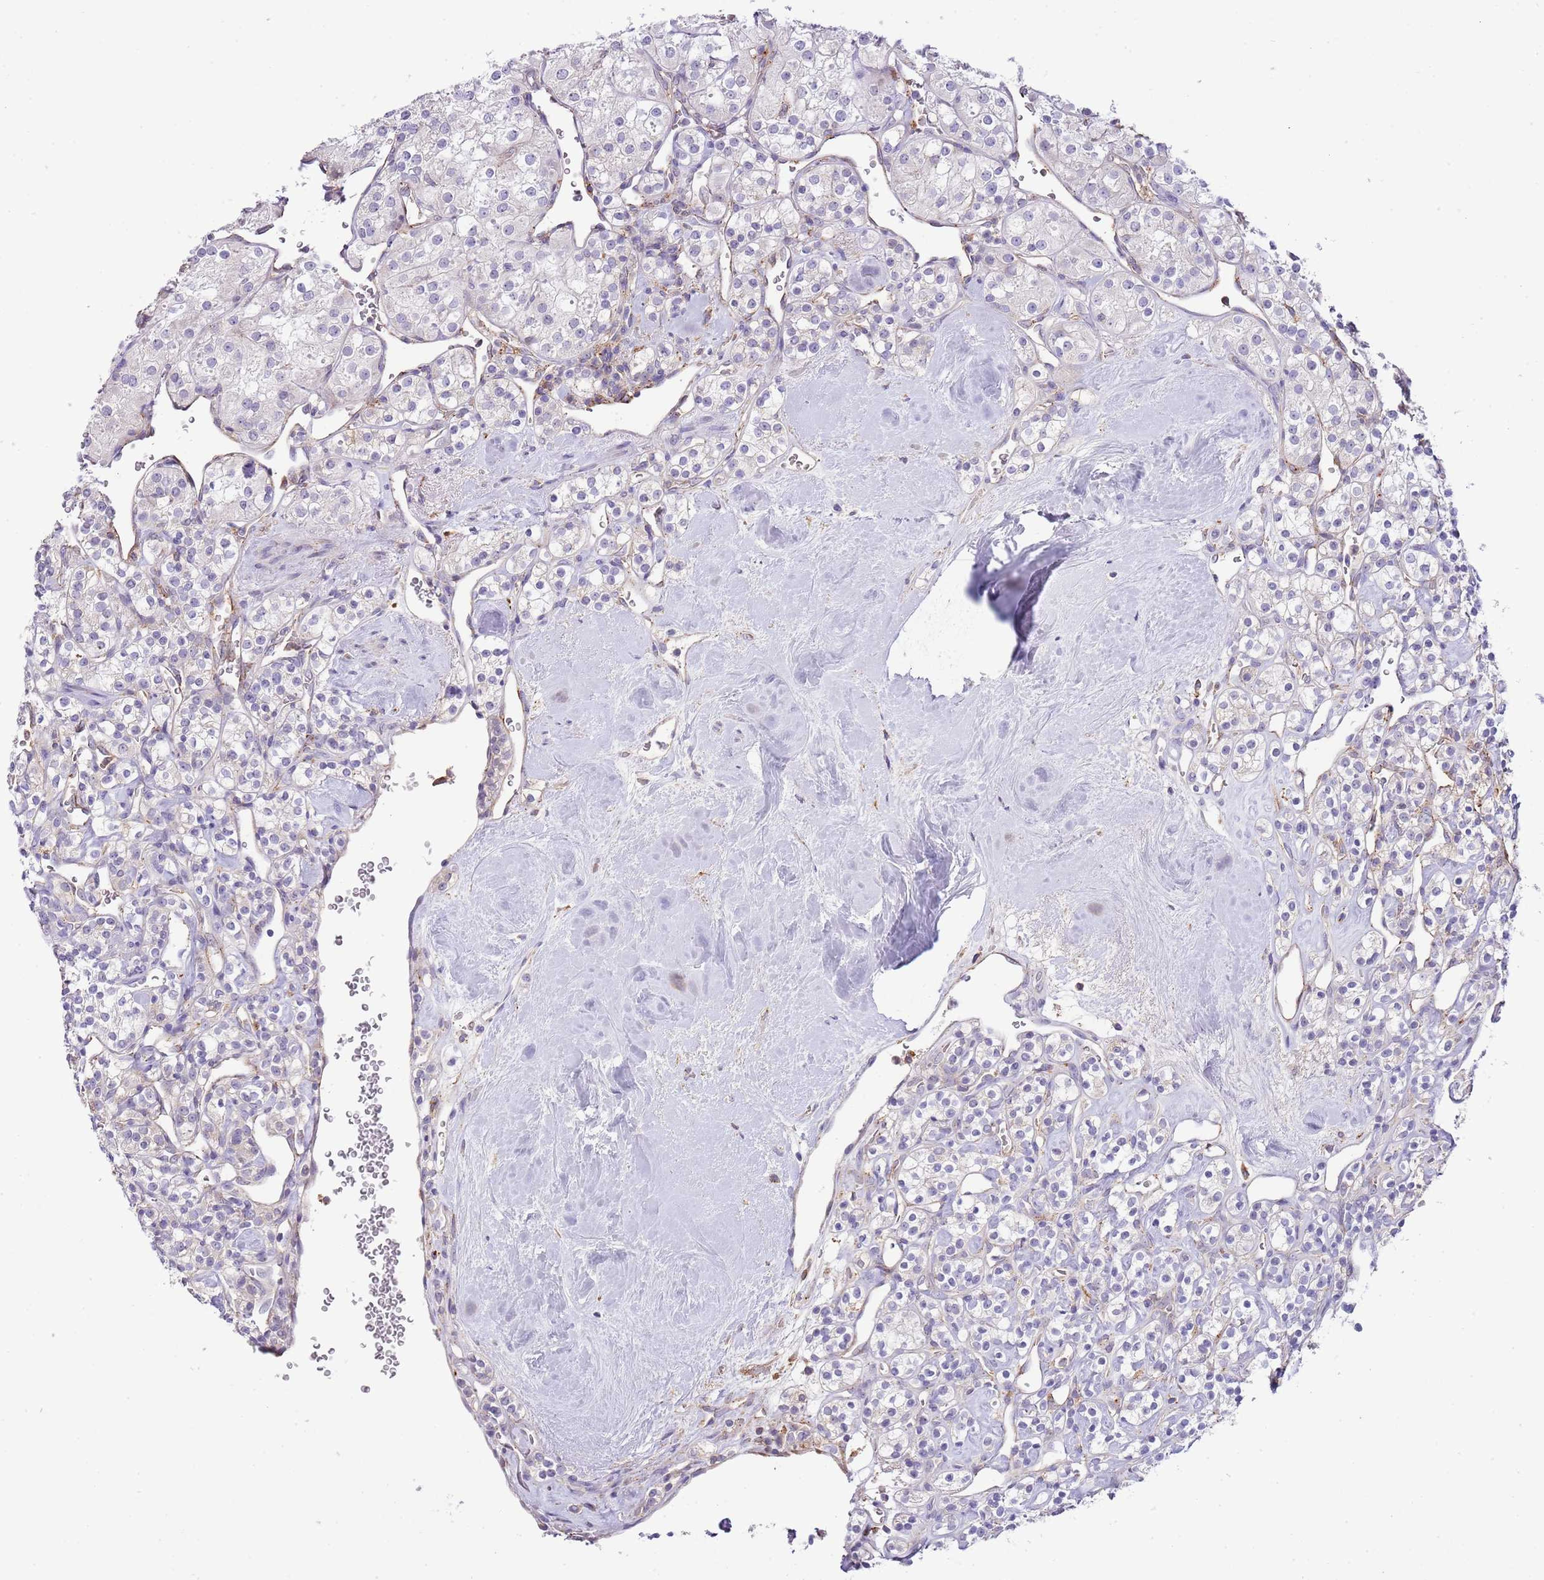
{"staining": {"intensity": "weak", "quantity": "<25%", "location": "cytoplasmic/membranous"}, "tissue": "renal cancer", "cell_type": "Tumor cells", "image_type": "cancer", "snomed": [{"axis": "morphology", "description": "Adenocarcinoma, NOS"}, {"axis": "topography", "description": "Kidney"}], "caption": "Immunohistochemical staining of human renal cancer demonstrates no significant positivity in tumor cells.", "gene": "ABHD17A", "patient": {"sex": "male", "age": 77}}